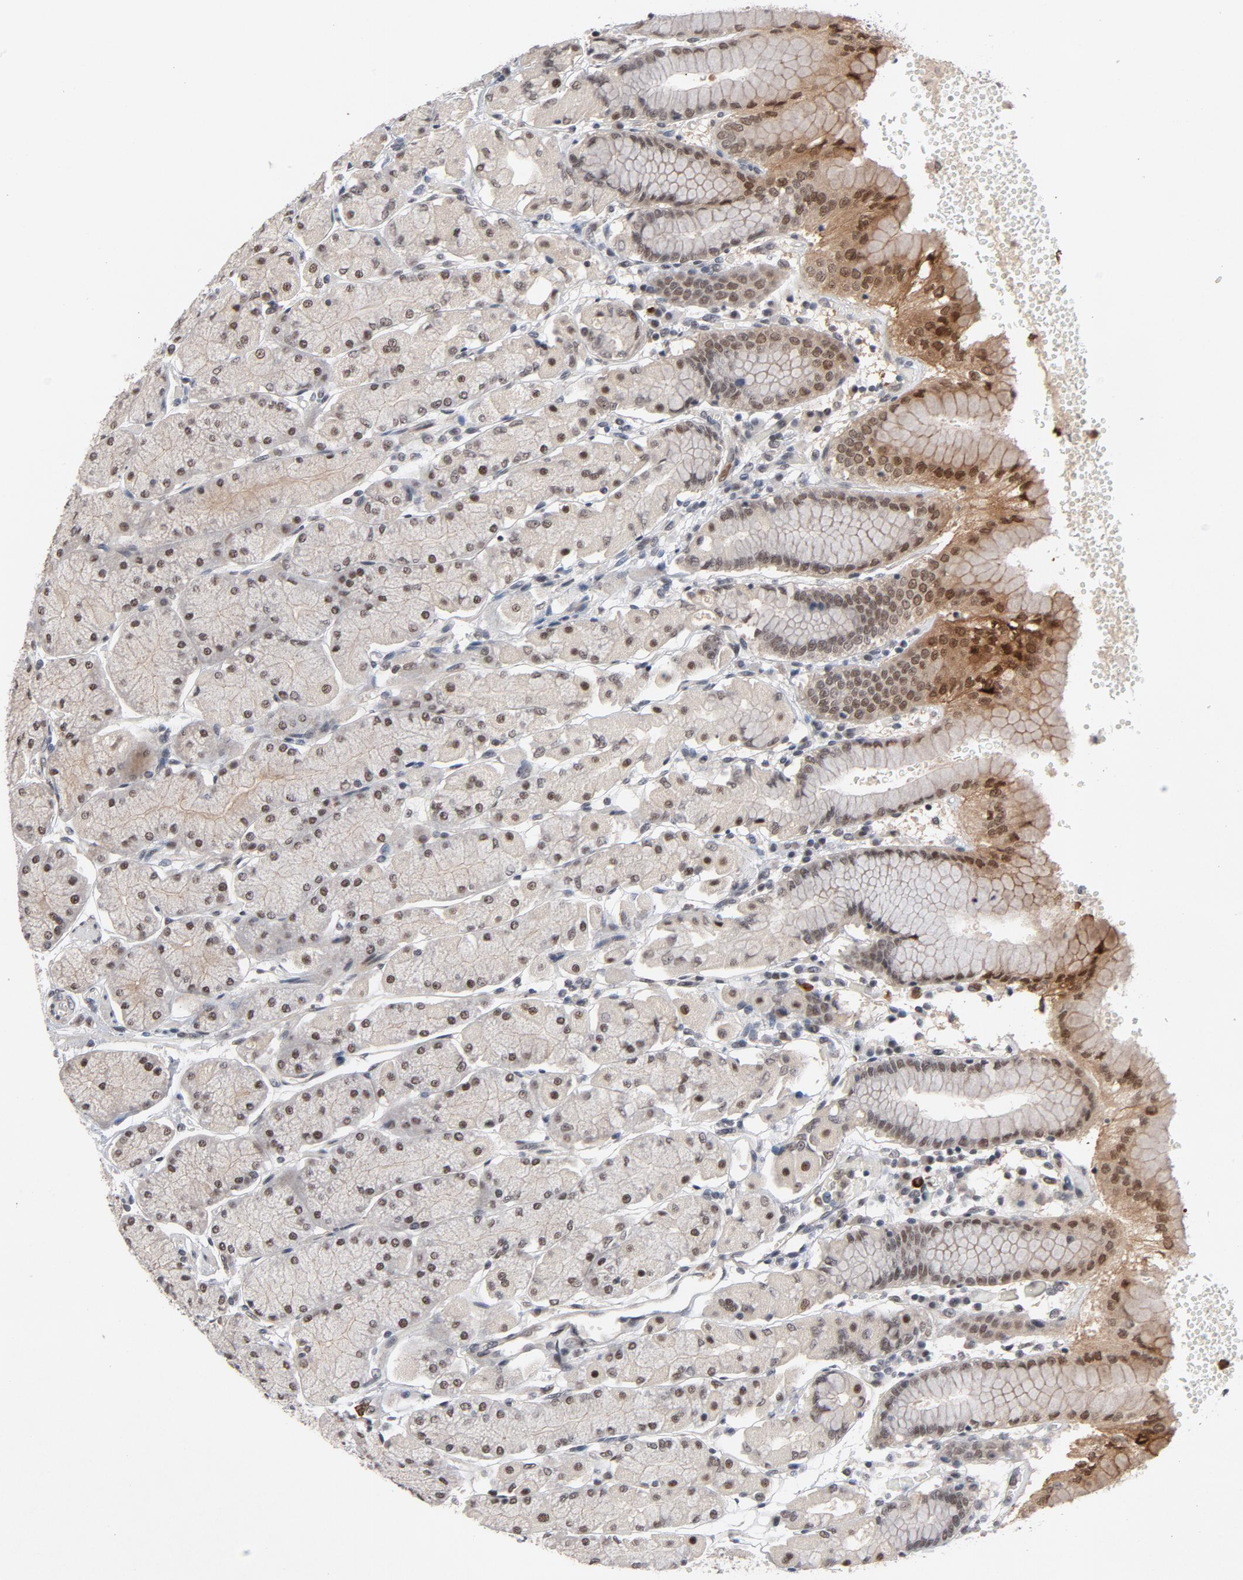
{"staining": {"intensity": "moderate", "quantity": "<25%", "location": "nuclear"}, "tissue": "stomach", "cell_type": "Glandular cells", "image_type": "normal", "snomed": [{"axis": "morphology", "description": "Normal tissue, NOS"}, {"axis": "topography", "description": "Stomach, upper"}, {"axis": "topography", "description": "Stomach"}], "caption": "Protein expression analysis of benign stomach shows moderate nuclear positivity in about <25% of glandular cells. The staining was performed using DAB, with brown indicating positive protein expression. Nuclei are stained blue with hematoxylin.", "gene": "RTL5", "patient": {"sex": "male", "age": 76}}